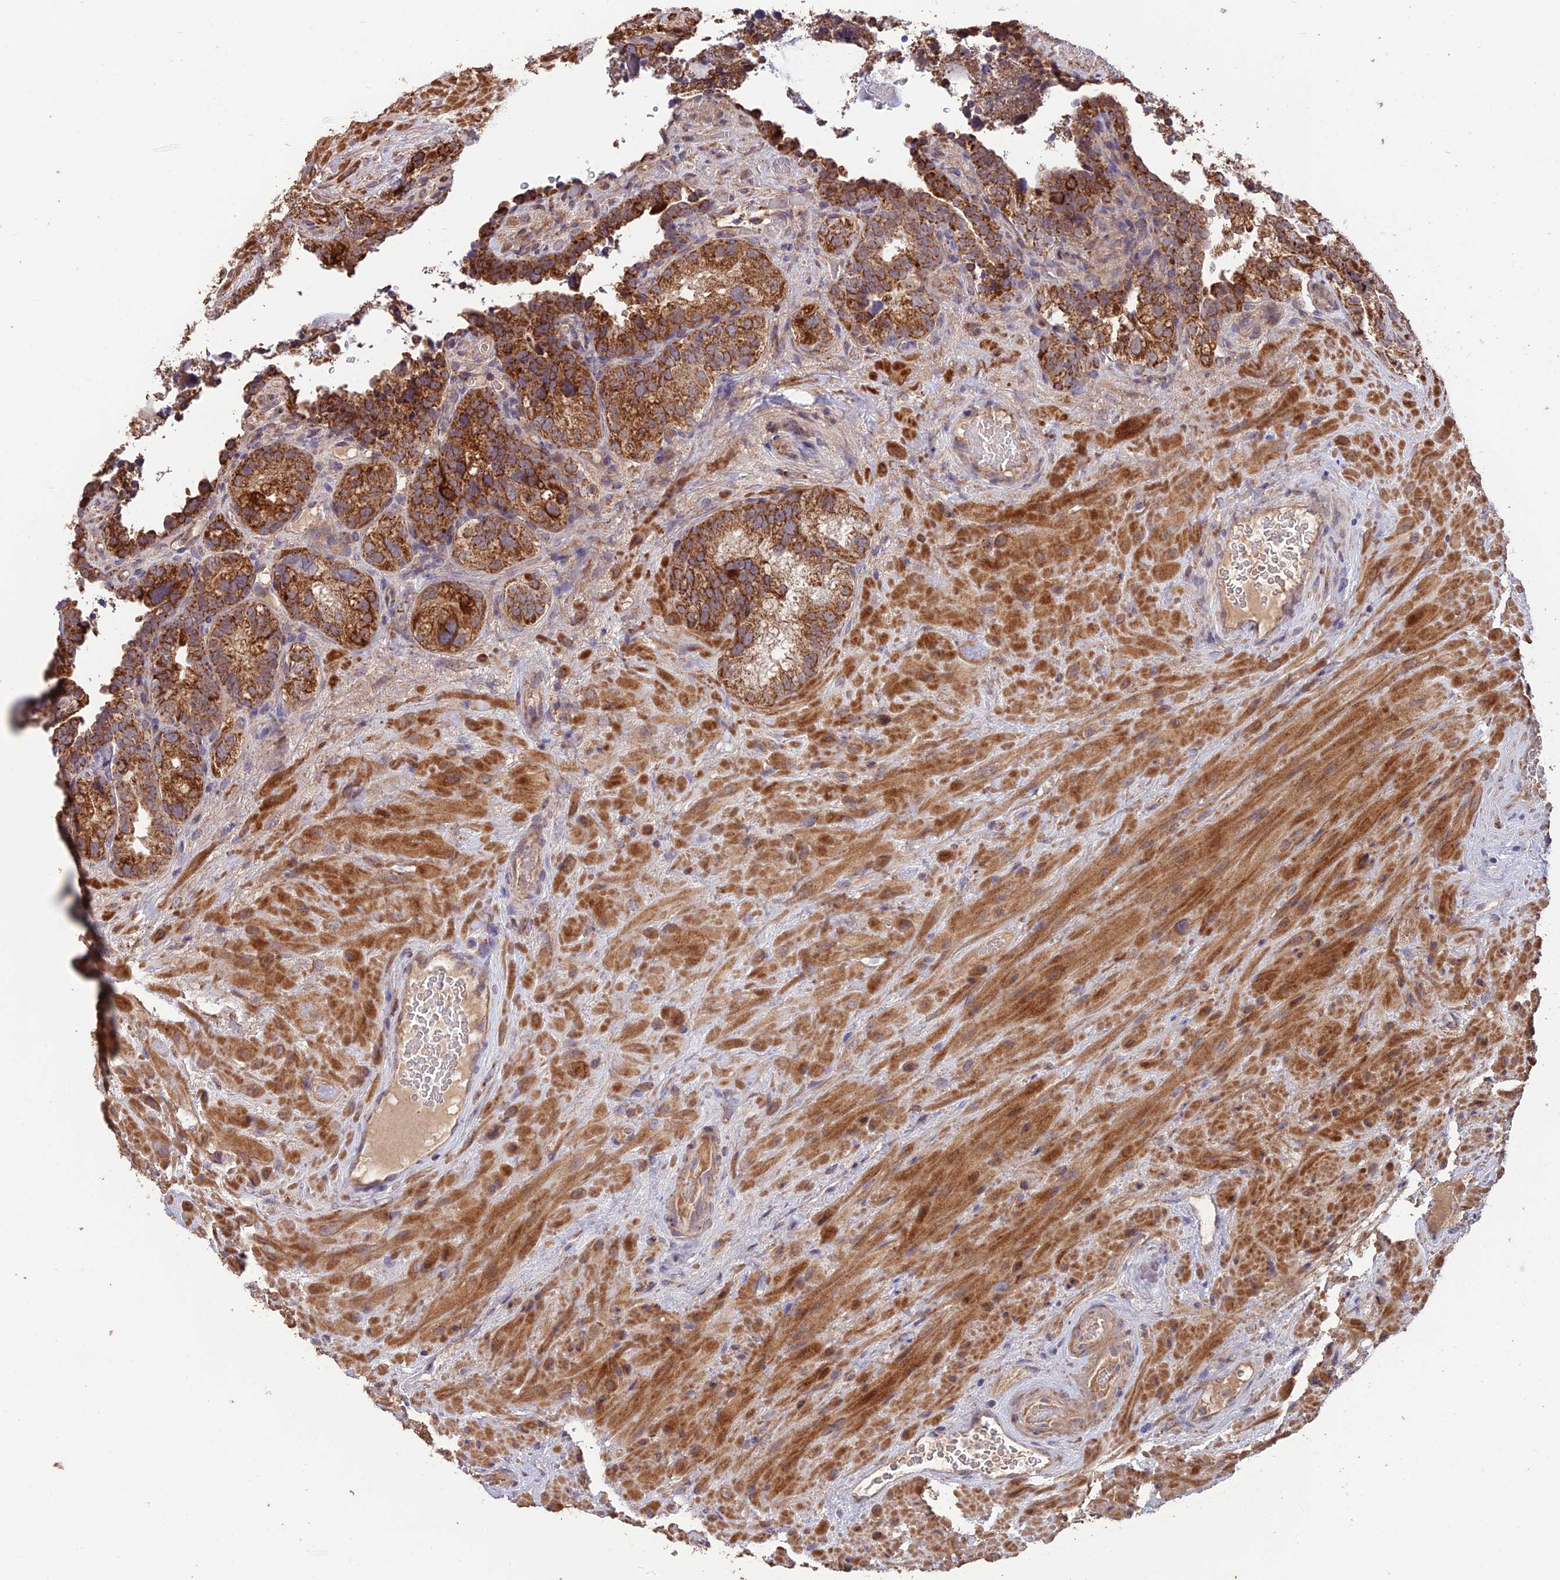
{"staining": {"intensity": "strong", "quantity": "25%-75%", "location": "cytoplasmic/membranous"}, "tissue": "seminal vesicle", "cell_type": "Glandular cells", "image_type": "normal", "snomed": [{"axis": "morphology", "description": "Normal tissue, NOS"}, {"axis": "topography", "description": "Seminal veicle"}, {"axis": "topography", "description": "Peripheral nerve tissue"}], "caption": "Protein analysis of unremarkable seminal vesicle exhibits strong cytoplasmic/membranous staining in approximately 25%-75% of glandular cells. (Stains: DAB (3,3'-diaminobenzidine) in brown, nuclei in blue, Microscopy: brightfield microscopy at high magnification).", "gene": "IFT22", "patient": {"sex": "male", "age": 67}}